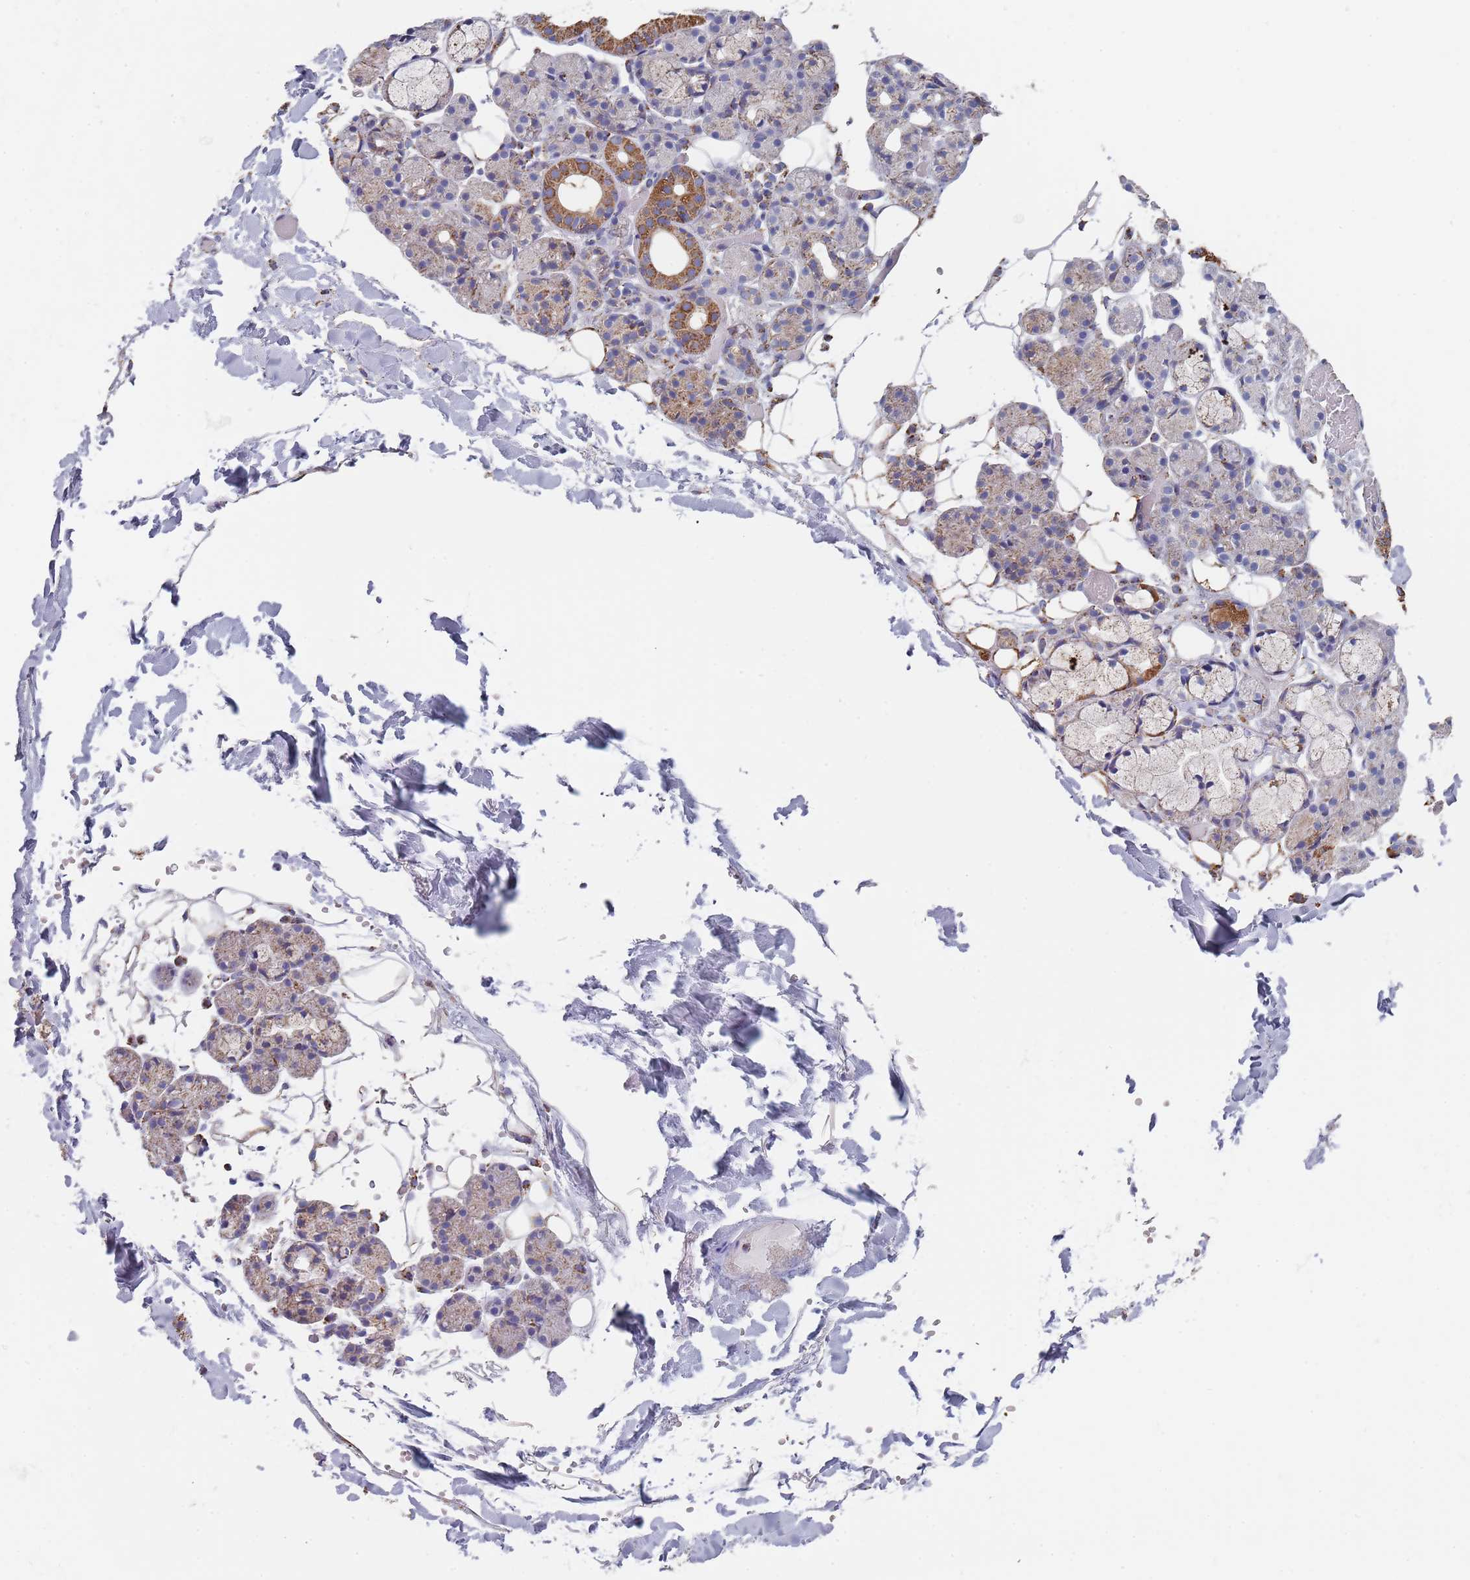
{"staining": {"intensity": "strong", "quantity": "<25%", "location": "cytoplasmic/membranous"}, "tissue": "salivary gland", "cell_type": "Glandular cells", "image_type": "normal", "snomed": [{"axis": "morphology", "description": "Normal tissue, NOS"}, {"axis": "topography", "description": "Salivary gland"}], "caption": "The histopathology image reveals a brown stain indicating the presence of a protein in the cytoplasmic/membranous of glandular cells in salivary gland.", "gene": "PGP", "patient": {"sex": "male", "age": 63}}